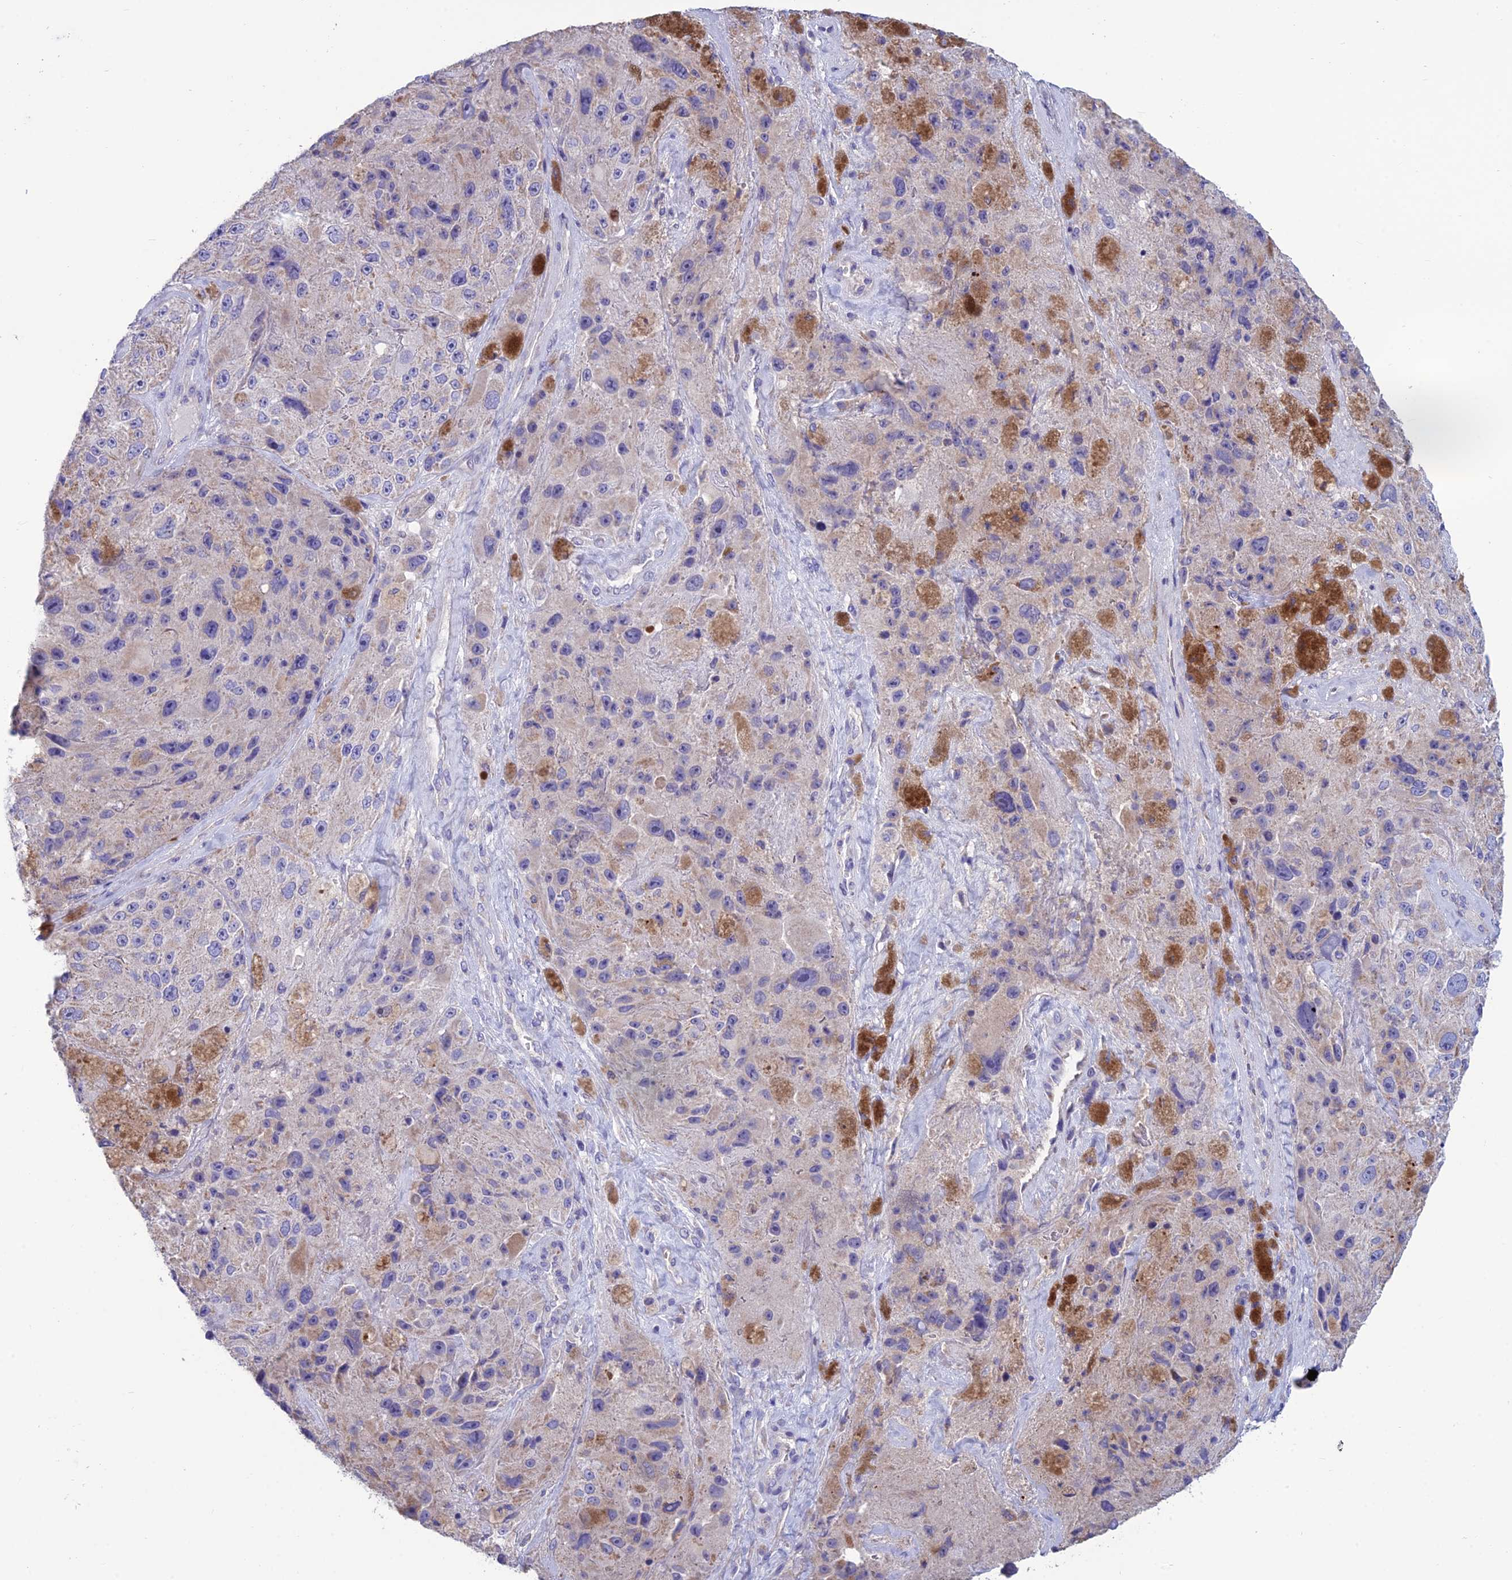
{"staining": {"intensity": "negative", "quantity": "none", "location": "none"}, "tissue": "melanoma", "cell_type": "Tumor cells", "image_type": "cancer", "snomed": [{"axis": "morphology", "description": "Malignant melanoma, Metastatic site"}, {"axis": "topography", "description": "Lymph node"}], "caption": "Melanoma stained for a protein using IHC displays no staining tumor cells.", "gene": "BHMT2", "patient": {"sex": "male", "age": 62}}